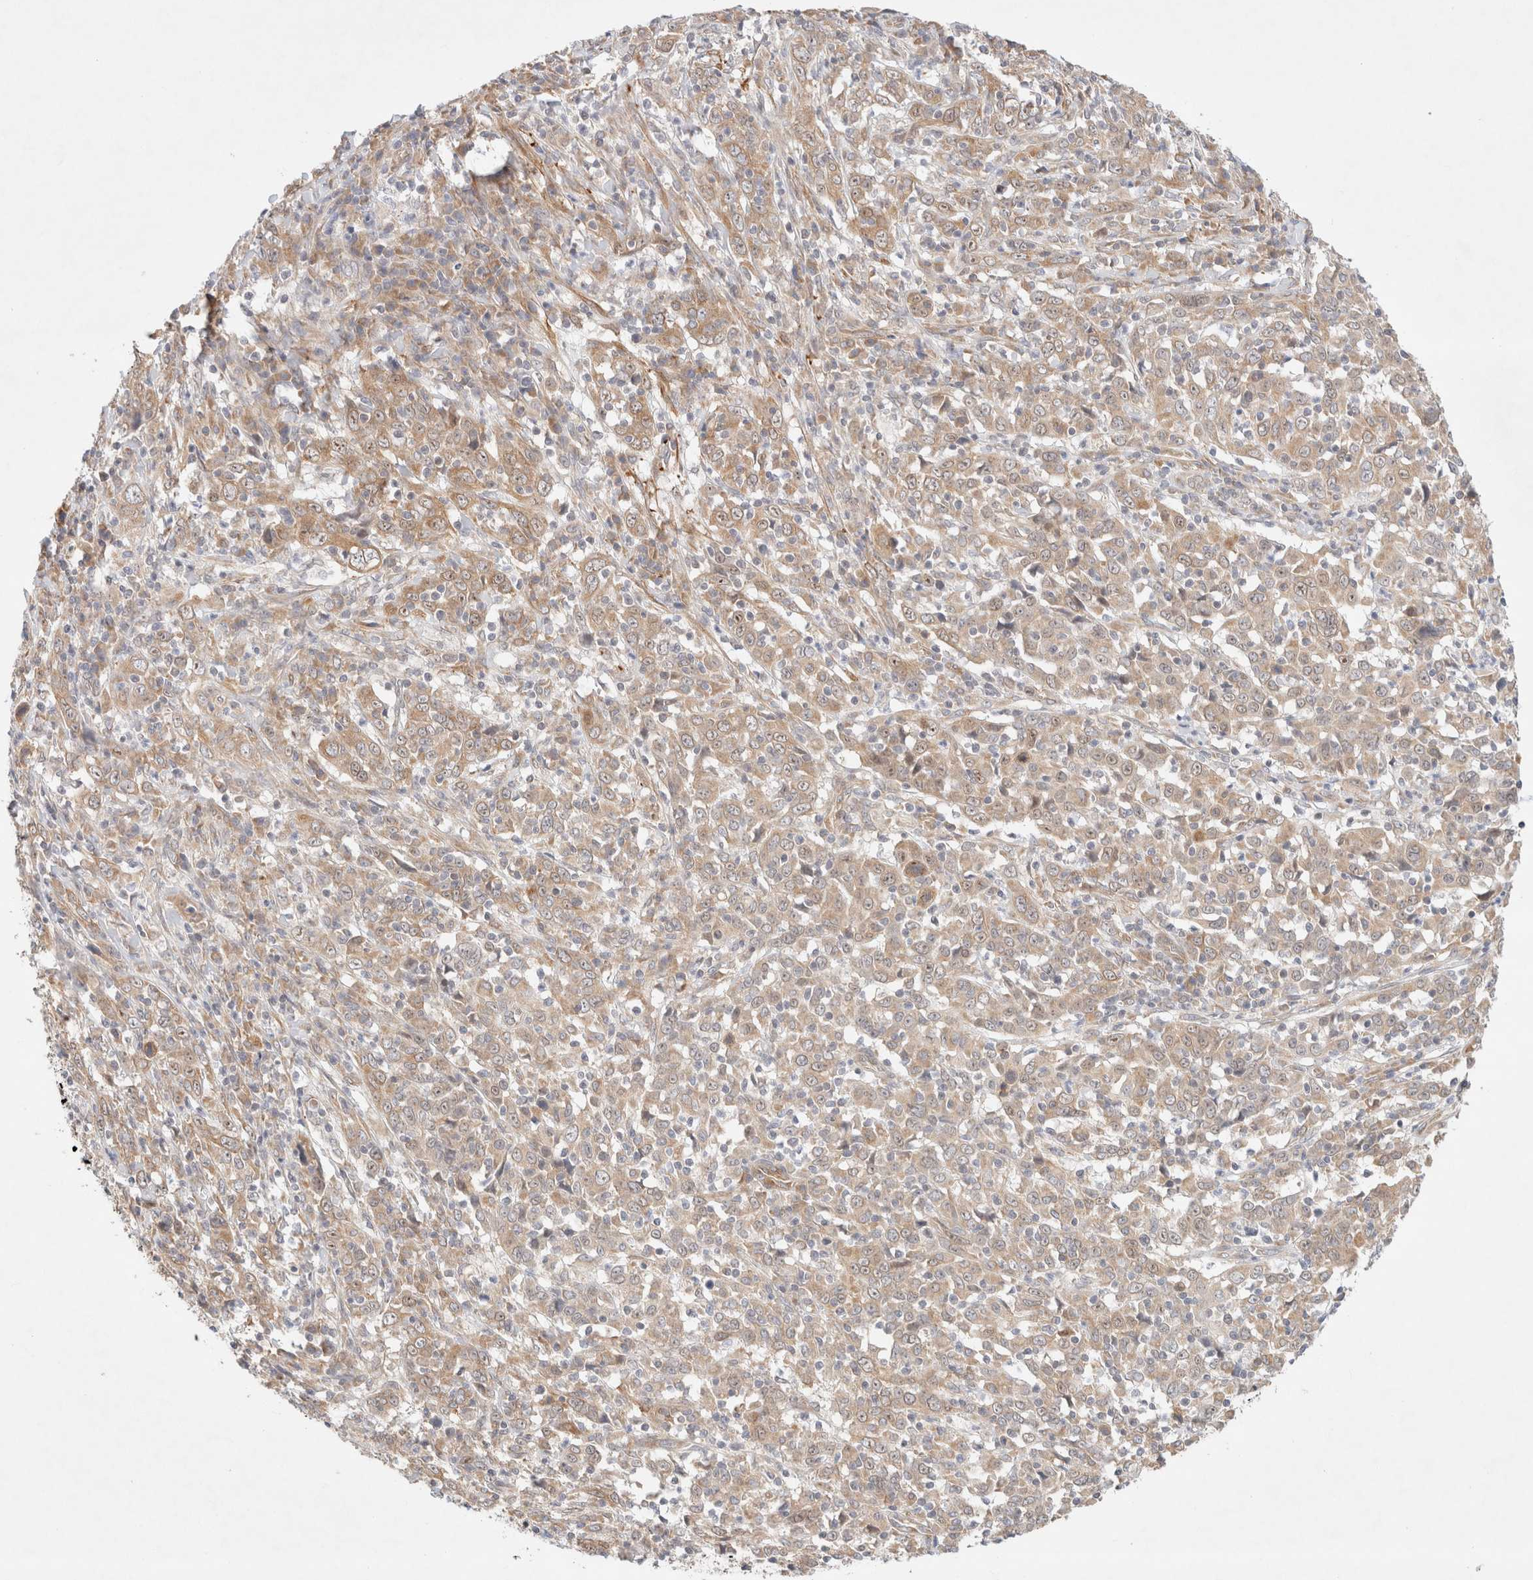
{"staining": {"intensity": "moderate", "quantity": ">75%", "location": "cytoplasmic/membranous,nuclear"}, "tissue": "cervical cancer", "cell_type": "Tumor cells", "image_type": "cancer", "snomed": [{"axis": "morphology", "description": "Squamous cell carcinoma, NOS"}, {"axis": "topography", "description": "Cervix"}], "caption": "Human cervical squamous cell carcinoma stained with a brown dye displays moderate cytoplasmic/membranous and nuclear positive expression in about >75% of tumor cells.", "gene": "RRP15", "patient": {"sex": "female", "age": 46}}